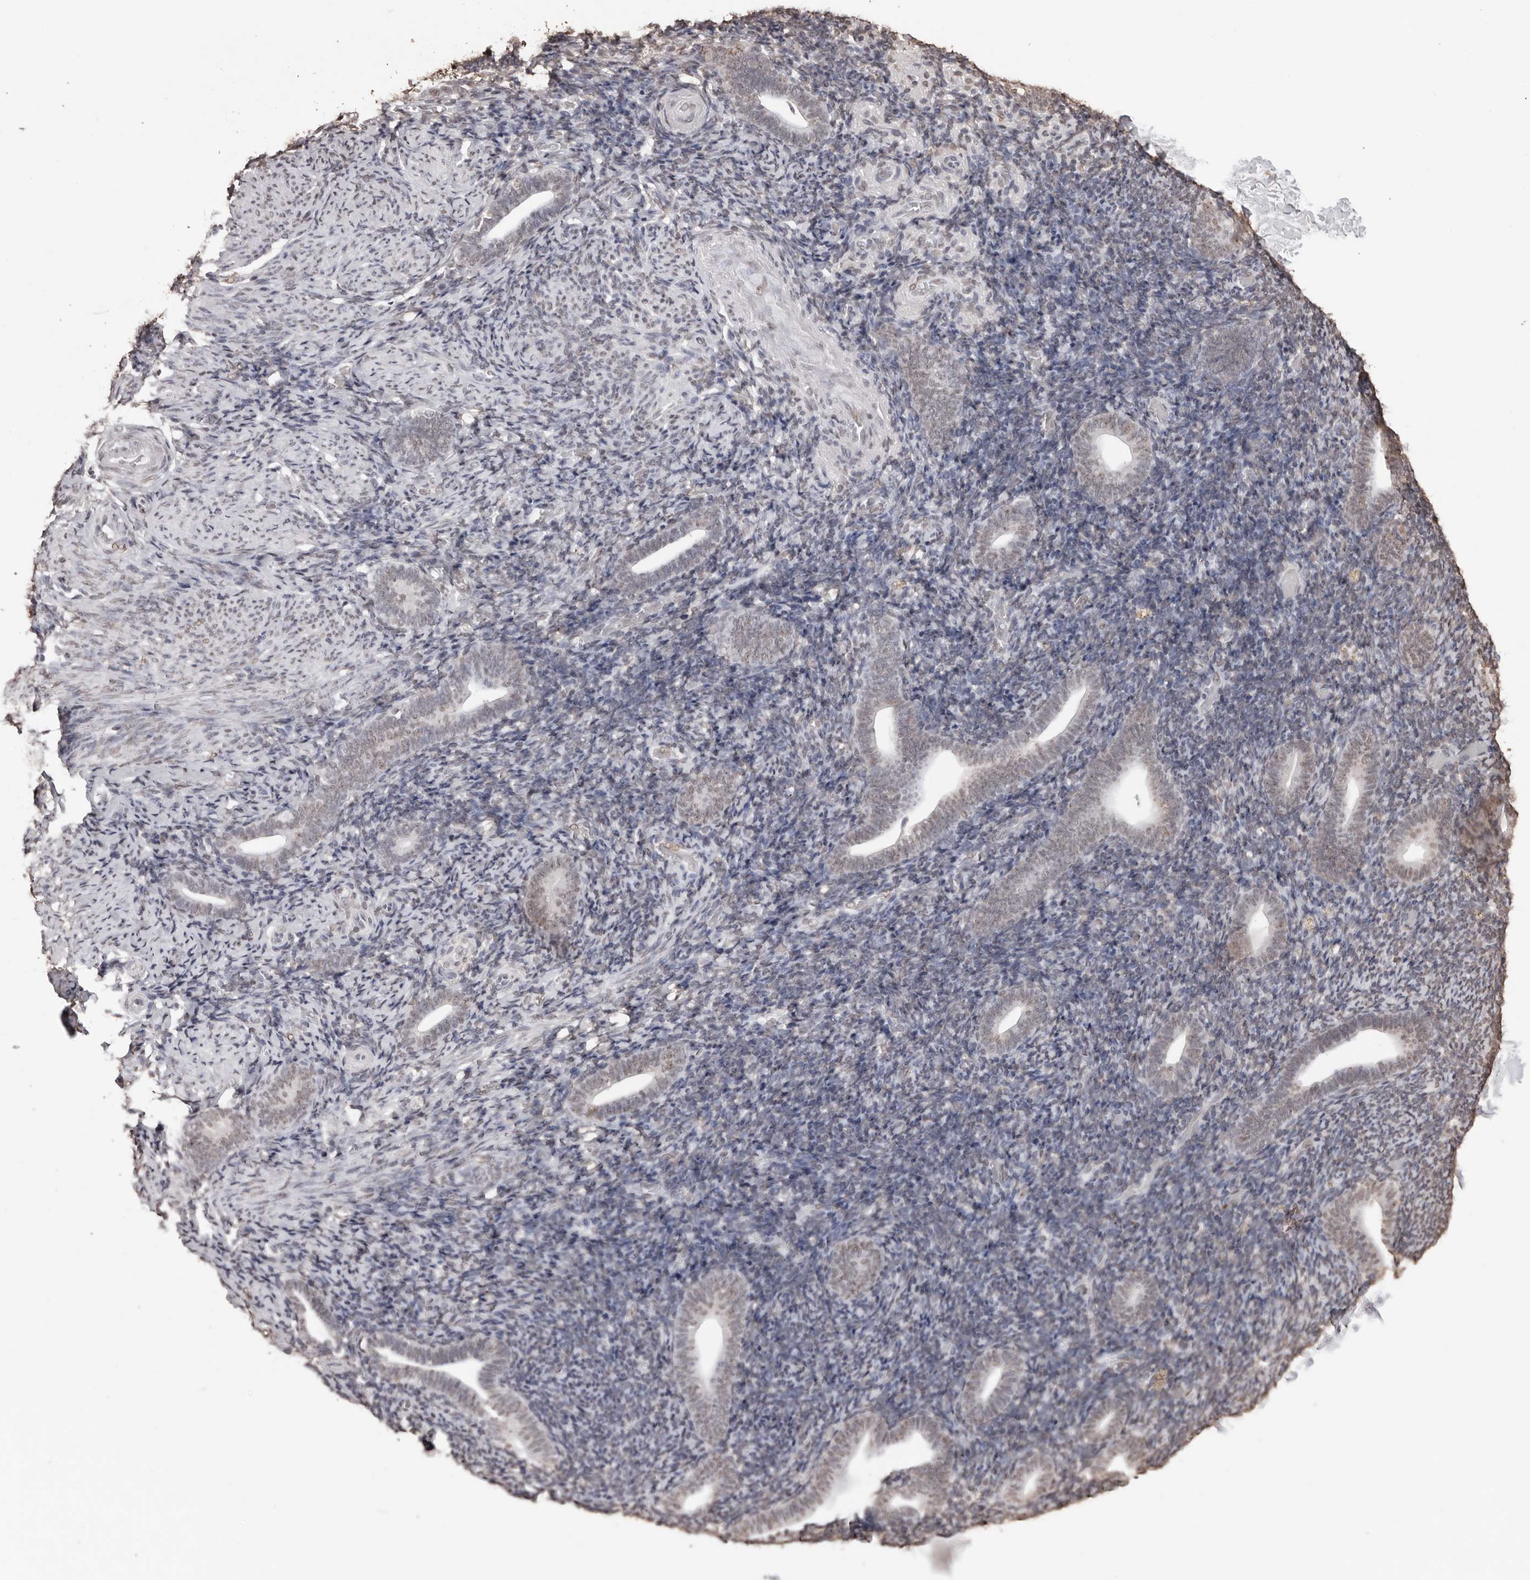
{"staining": {"intensity": "weak", "quantity": "25%-75%", "location": "nuclear"}, "tissue": "endometrium", "cell_type": "Cells in endometrial stroma", "image_type": "normal", "snomed": [{"axis": "morphology", "description": "Normal tissue, NOS"}, {"axis": "topography", "description": "Endometrium"}], "caption": "Brown immunohistochemical staining in benign endometrium demonstrates weak nuclear staining in about 25%-75% of cells in endometrial stroma.", "gene": "OLIG3", "patient": {"sex": "female", "age": 51}}